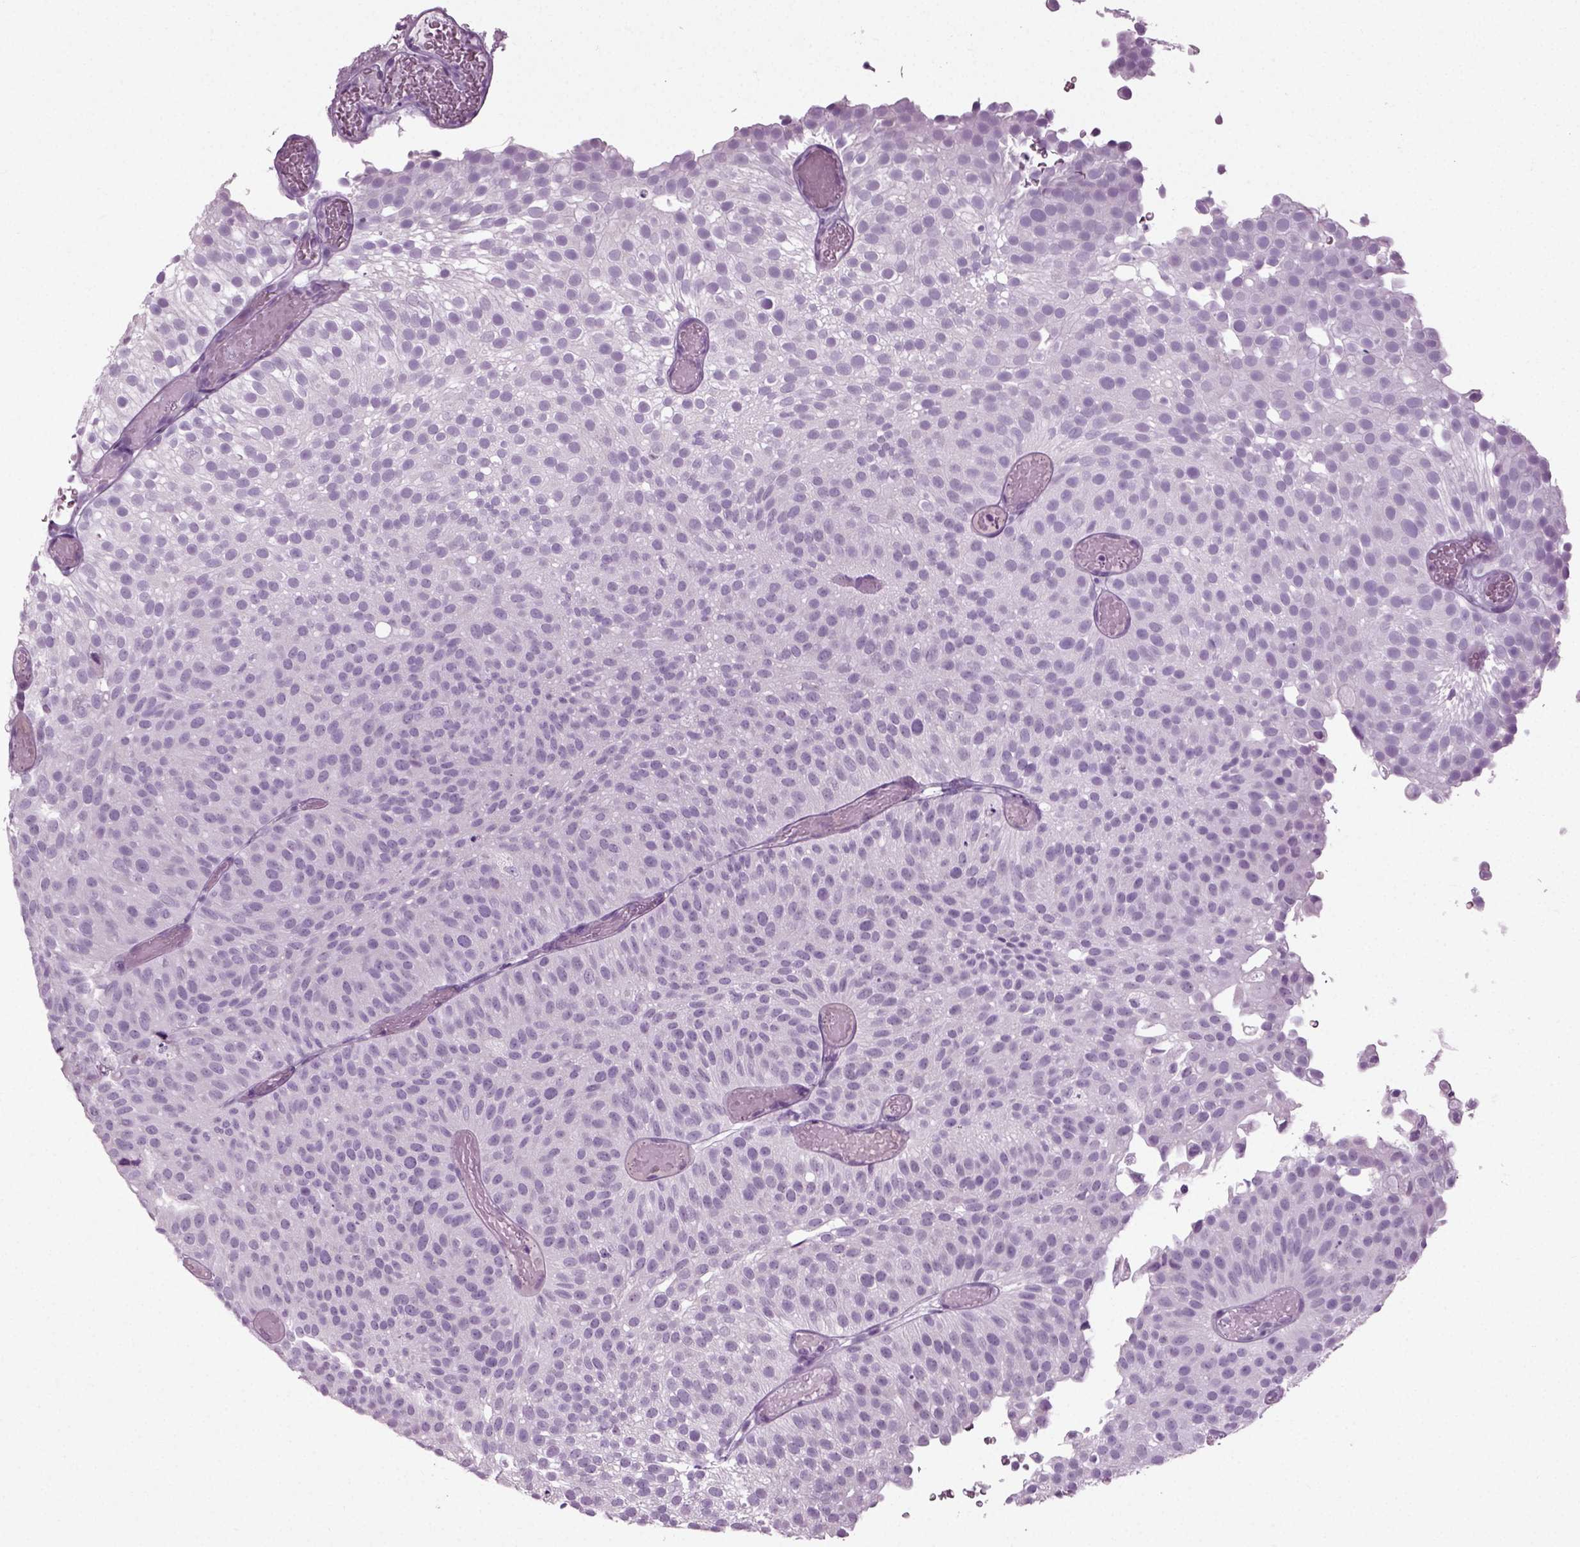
{"staining": {"intensity": "negative", "quantity": "none", "location": "none"}, "tissue": "urothelial cancer", "cell_type": "Tumor cells", "image_type": "cancer", "snomed": [{"axis": "morphology", "description": "Urothelial carcinoma, Low grade"}, {"axis": "topography", "description": "Urinary bladder"}], "caption": "The micrograph shows no significant staining in tumor cells of urothelial cancer.", "gene": "PRLH", "patient": {"sex": "male", "age": 78}}